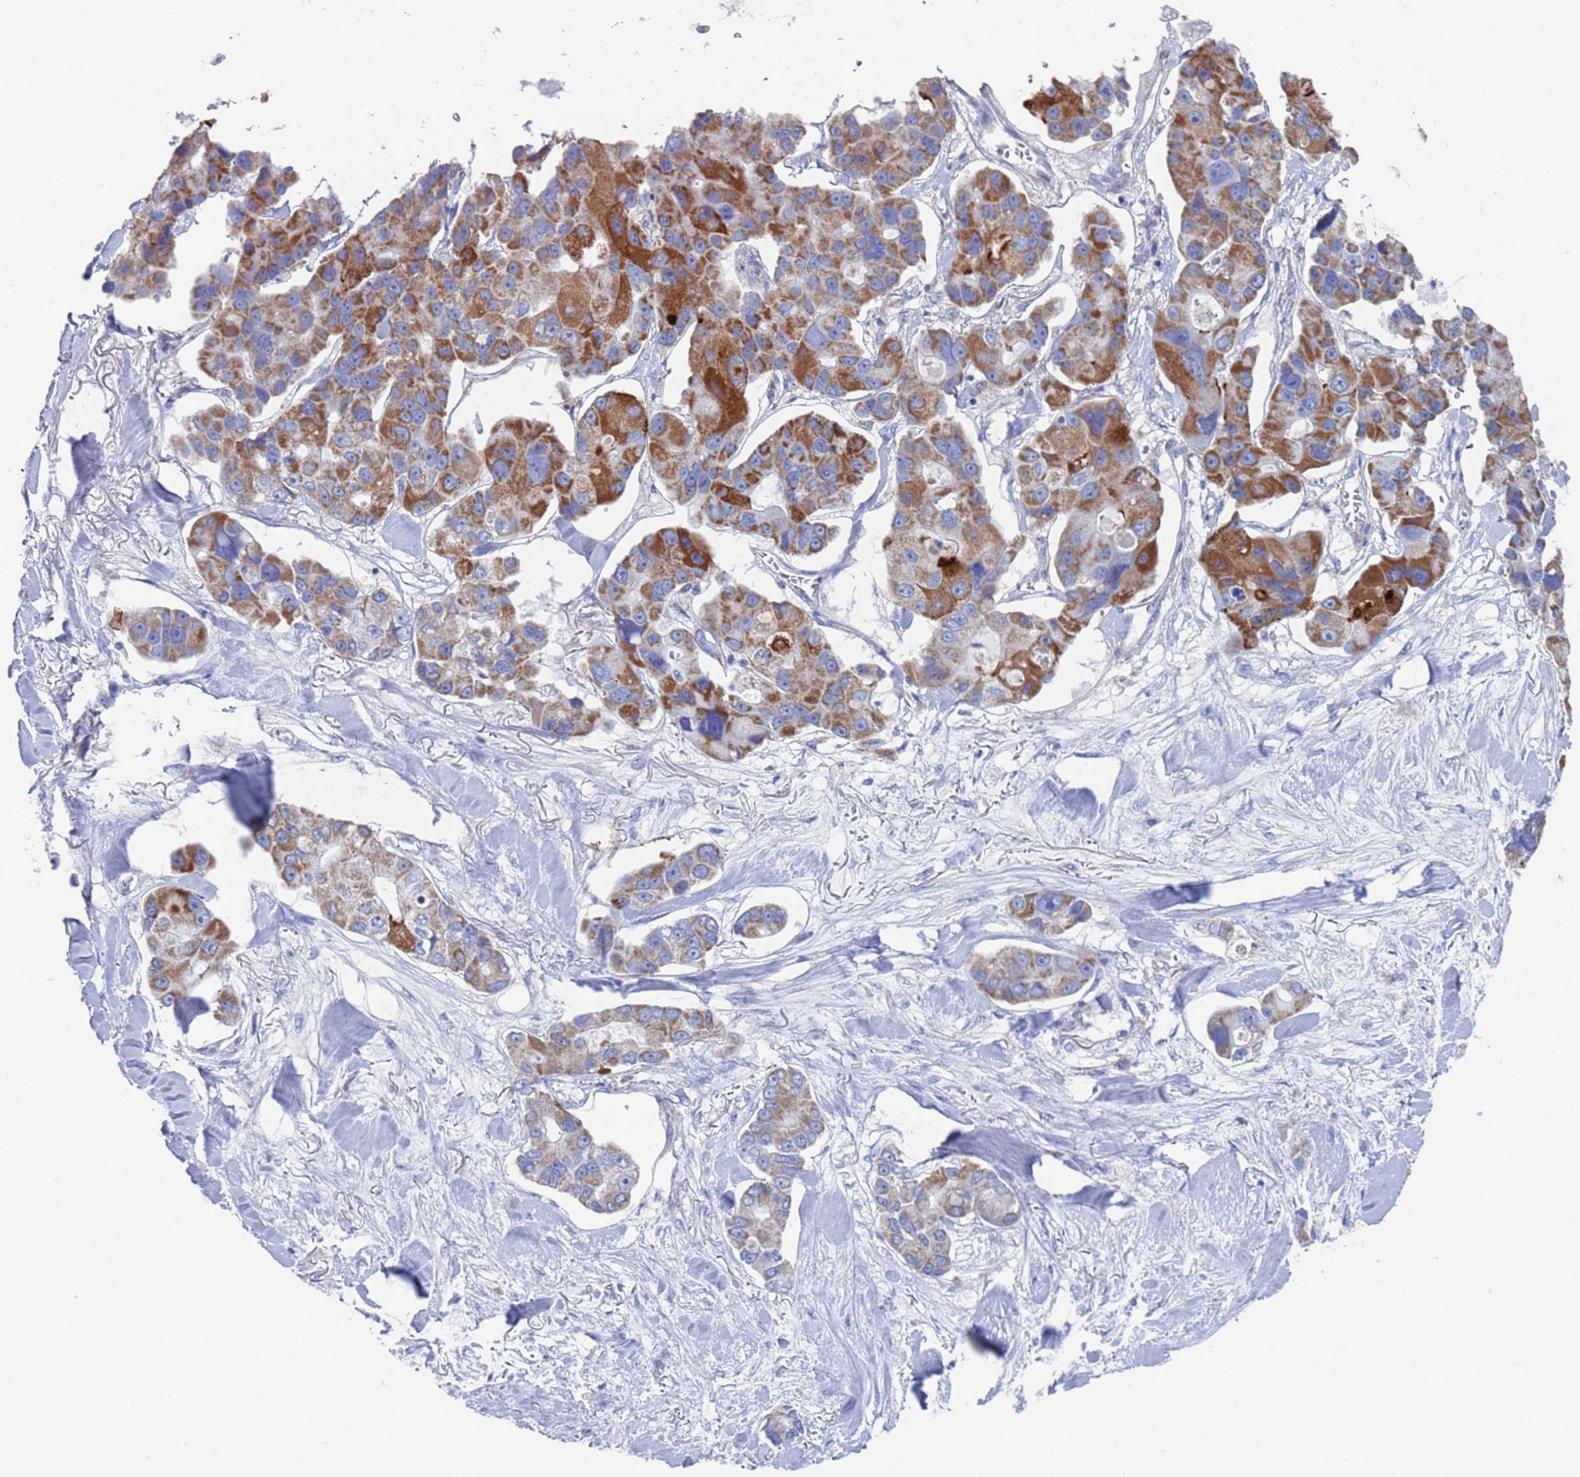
{"staining": {"intensity": "strong", "quantity": "25%-75%", "location": "cytoplasmic/membranous"}, "tissue": "lung cancer", "cell_type": "Tumor cells", "image_type": "cancer", "snomed": [{"axis": "morphology", "description": "Adenocarcinoma, NOS"}, {"axis": "topography", "description": "Lung"}], "caption": "This is a photomicrograph of IHC staining of lung cancer, which shows strong expression in the cytoplasmic/membranous of tumor cells.", "gene": "MRPL22", "patient": {"sex": "female", "age": 54}}